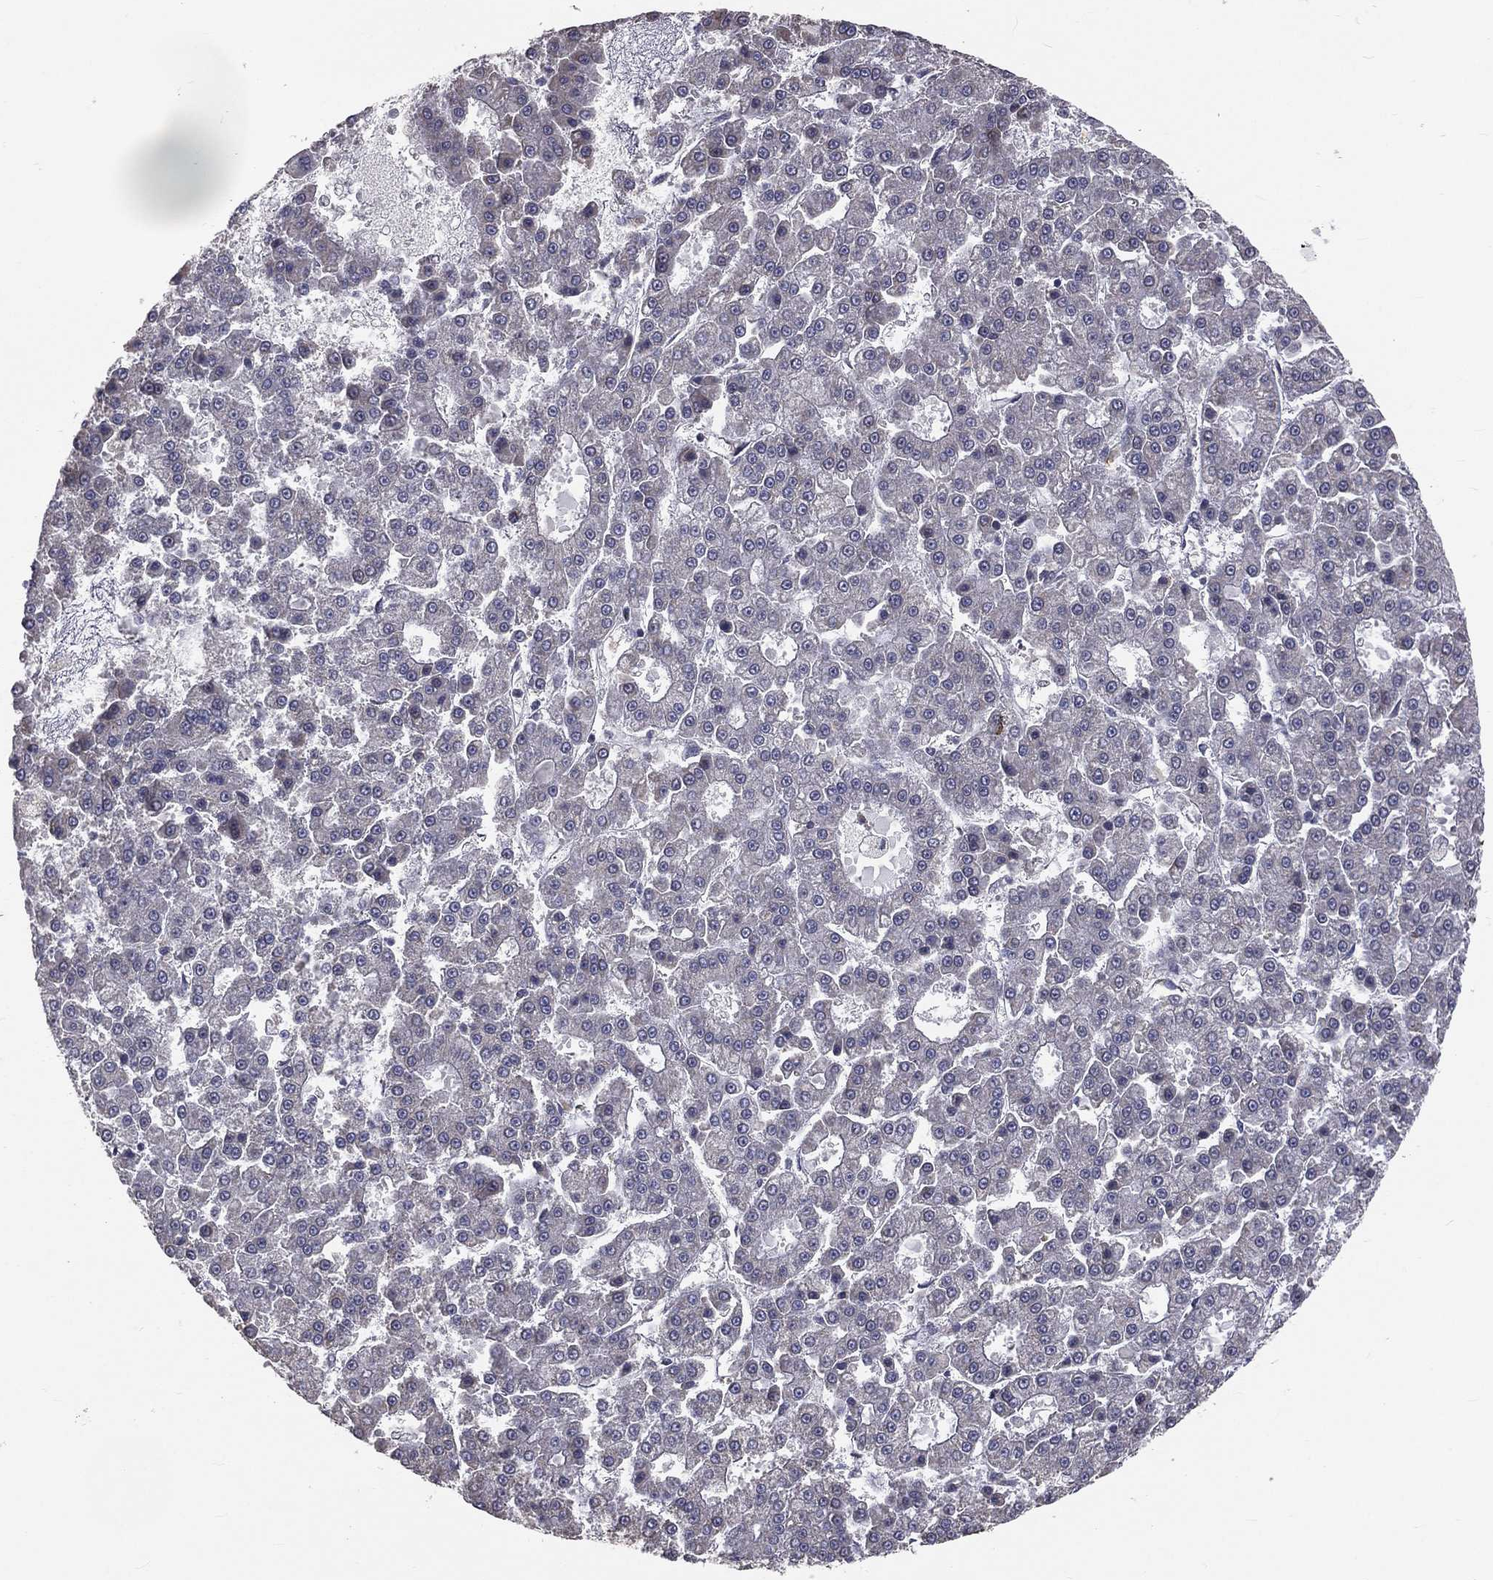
{"staining": {"intensity": "negative", "quantity": "none", "location": "none"}, "tissue": "liver cancer", "cell_type": "Tumor cells", "image_type": "cancer", "snomed": [{"axis": "morphology", "description": "Carcinoma, Hepatocellular, NOS"}, {"axis": "topography", "description": "Liver"}], "caption": "Immunohistochemical staining of liver cancer (hepatocellular carcinoma) displays no significant positivity in tumor cells.", "gene": "MRPL46", "patient": {"sex": "male", "age": 70}}